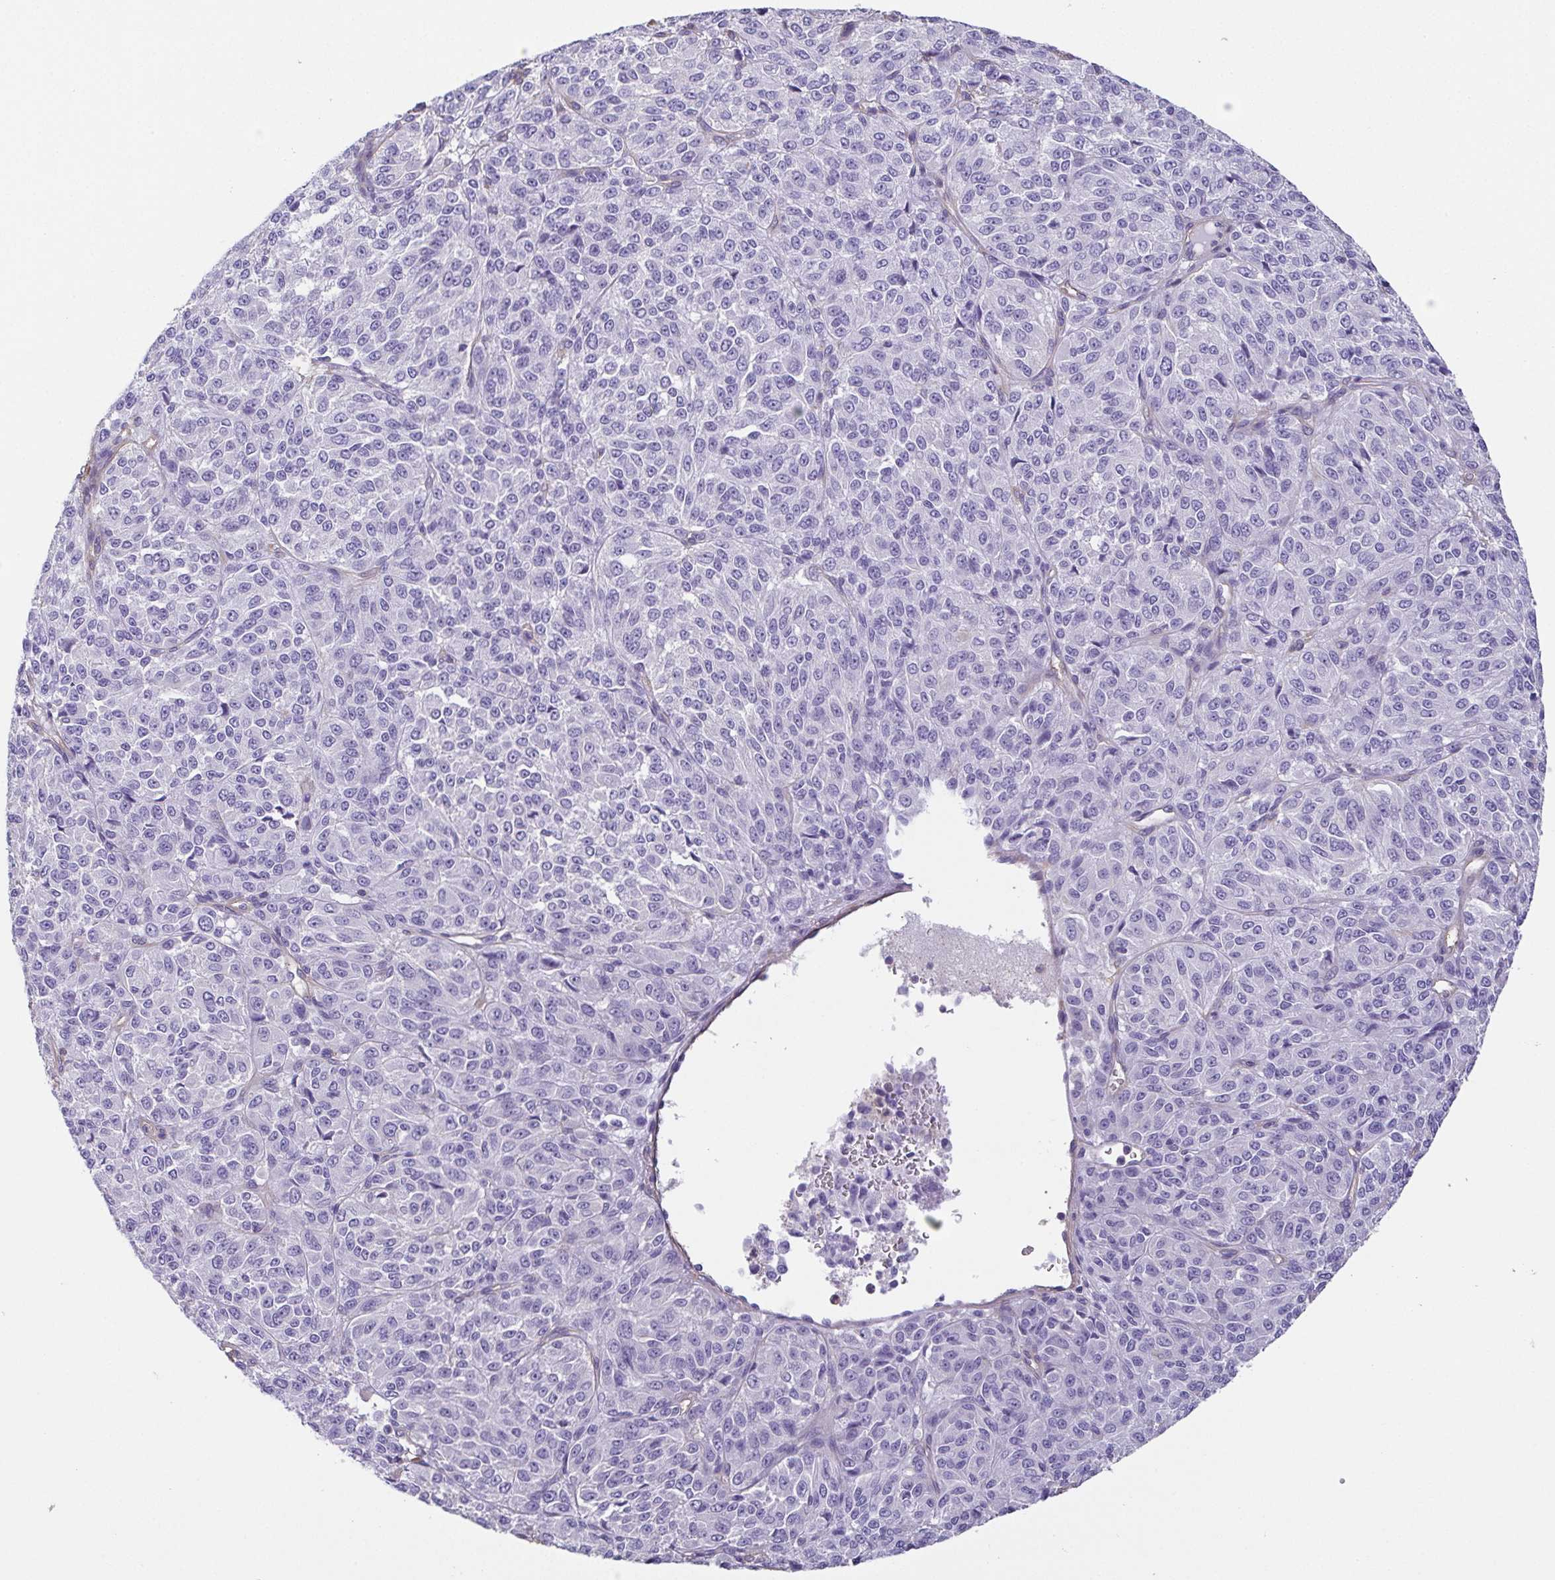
{"staining": {"intensity": "negative", "quantity": "none", "location": "none"}, "tissue": "melanoma", "cell_type": "Tumor cells", "image_type": "cancer", "snomed": [{"axis": "morphology", "description": "Malignant melanoma, Metastatic site"}, {"axis": "topography", "description": "Brain"}], "caption": "Tumor cells are negative for protein expression in human melanoma. (Stains: DAB immunohistochemistry (IHC) with hematoxylin counter stain, Microscopy: brightfield microscopy at high magnification).", "gene": "MYL6", "patient": {"sex": "female", "age": 56}}